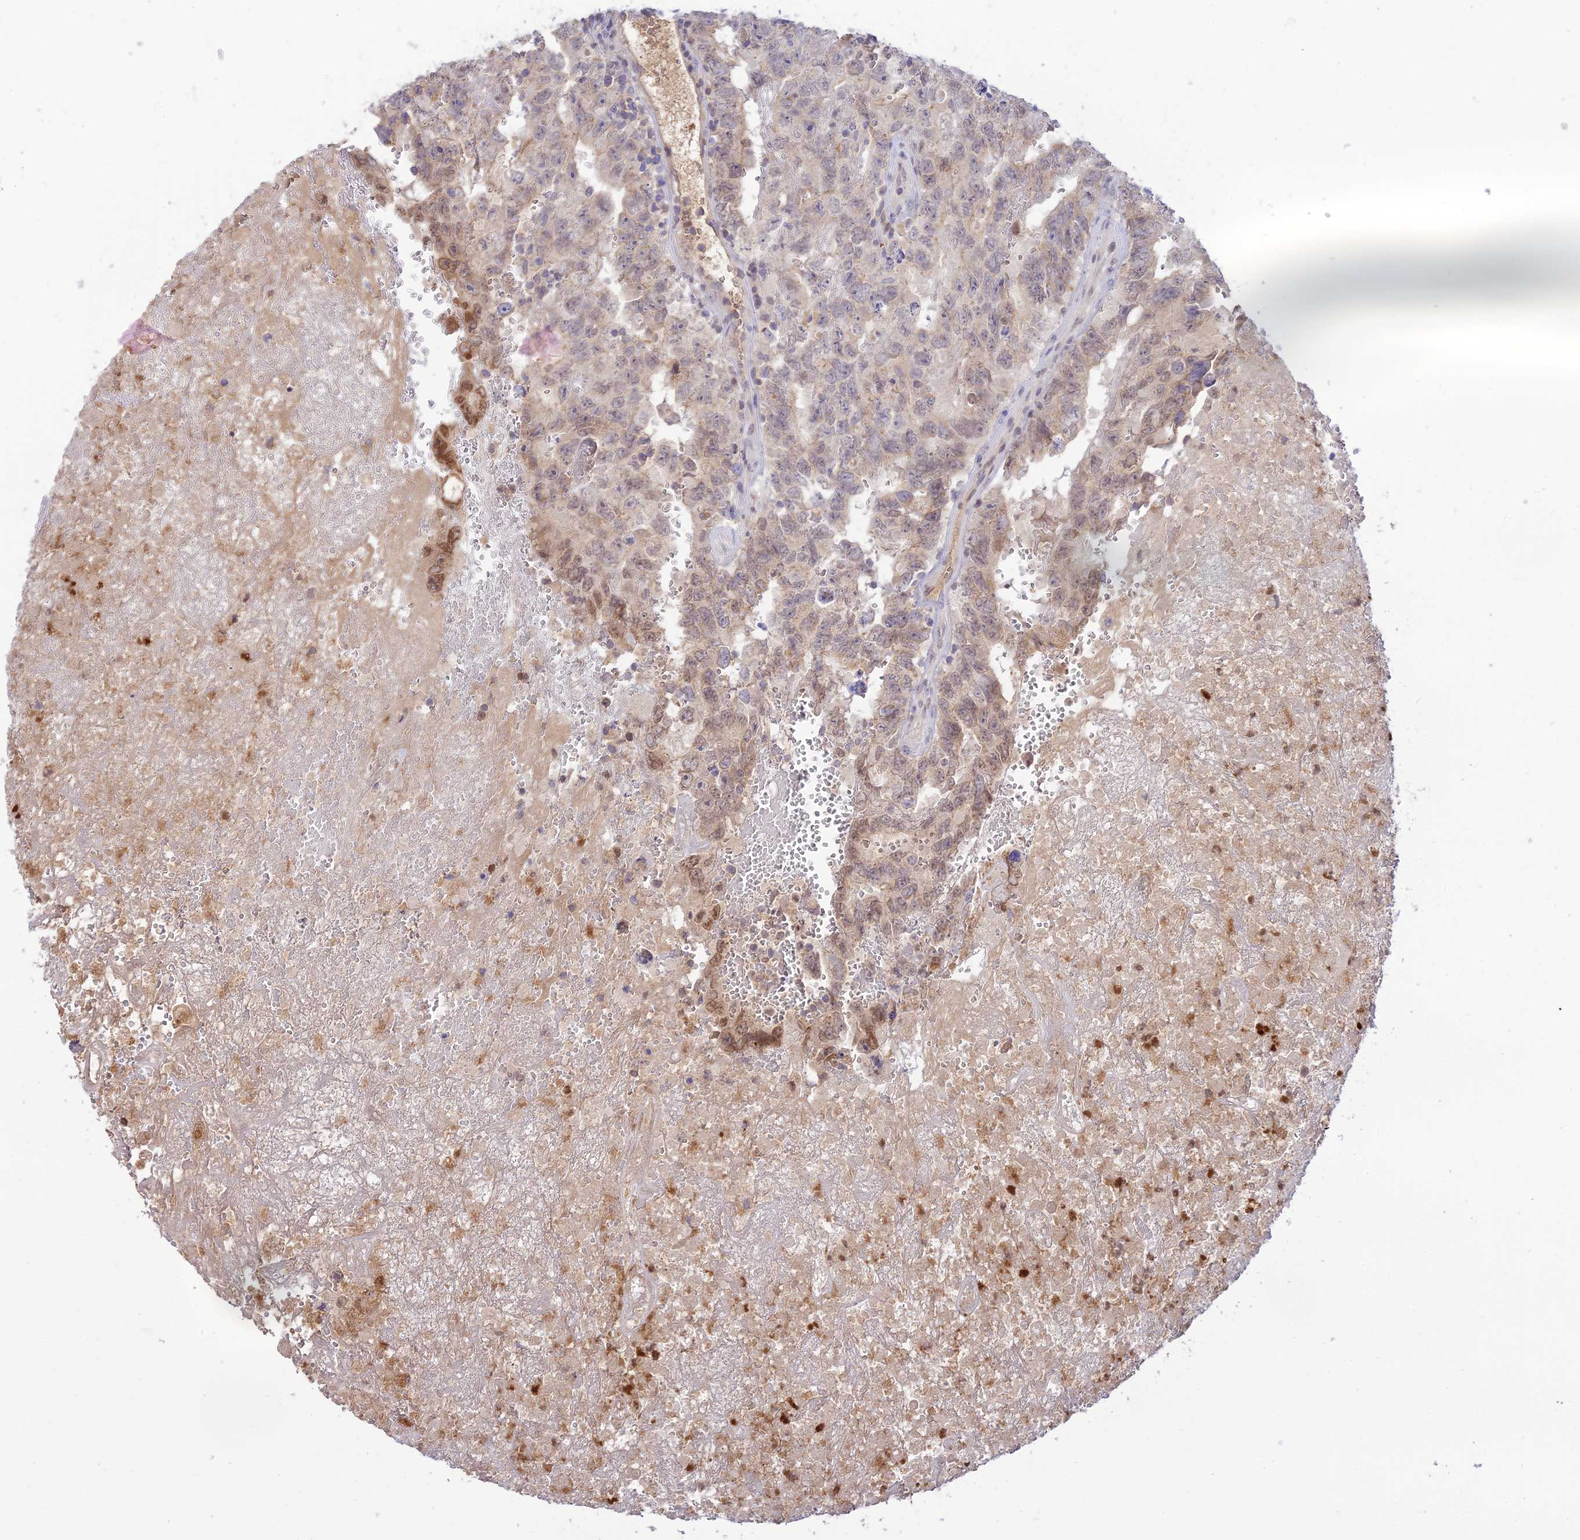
{"staining": {"intensity": "moderate", "quantity": "<25%", "location": "nuclear"}, "tissue": "testis cancer", "cell_type": "Tumor cells", "image_type": "cancer", "snomed": [{"axis": "morphology", "description": "Carcinoma, Embryonal, NOS"}, {"axis": "topography", "description": "Testis"}], "caption": "Protein analysis of testis cancer (embryonal carcinoma) tissue exhibits moderate nuclear staining in approximately <25% of tumor cells. The protein of interest is stained brown, and the nuclei are stained in blue (DAB IHC with brightfield microscopy, high magnification).", "gene": "NLRP9", "patient": {"sex": "male", "age": 45}}